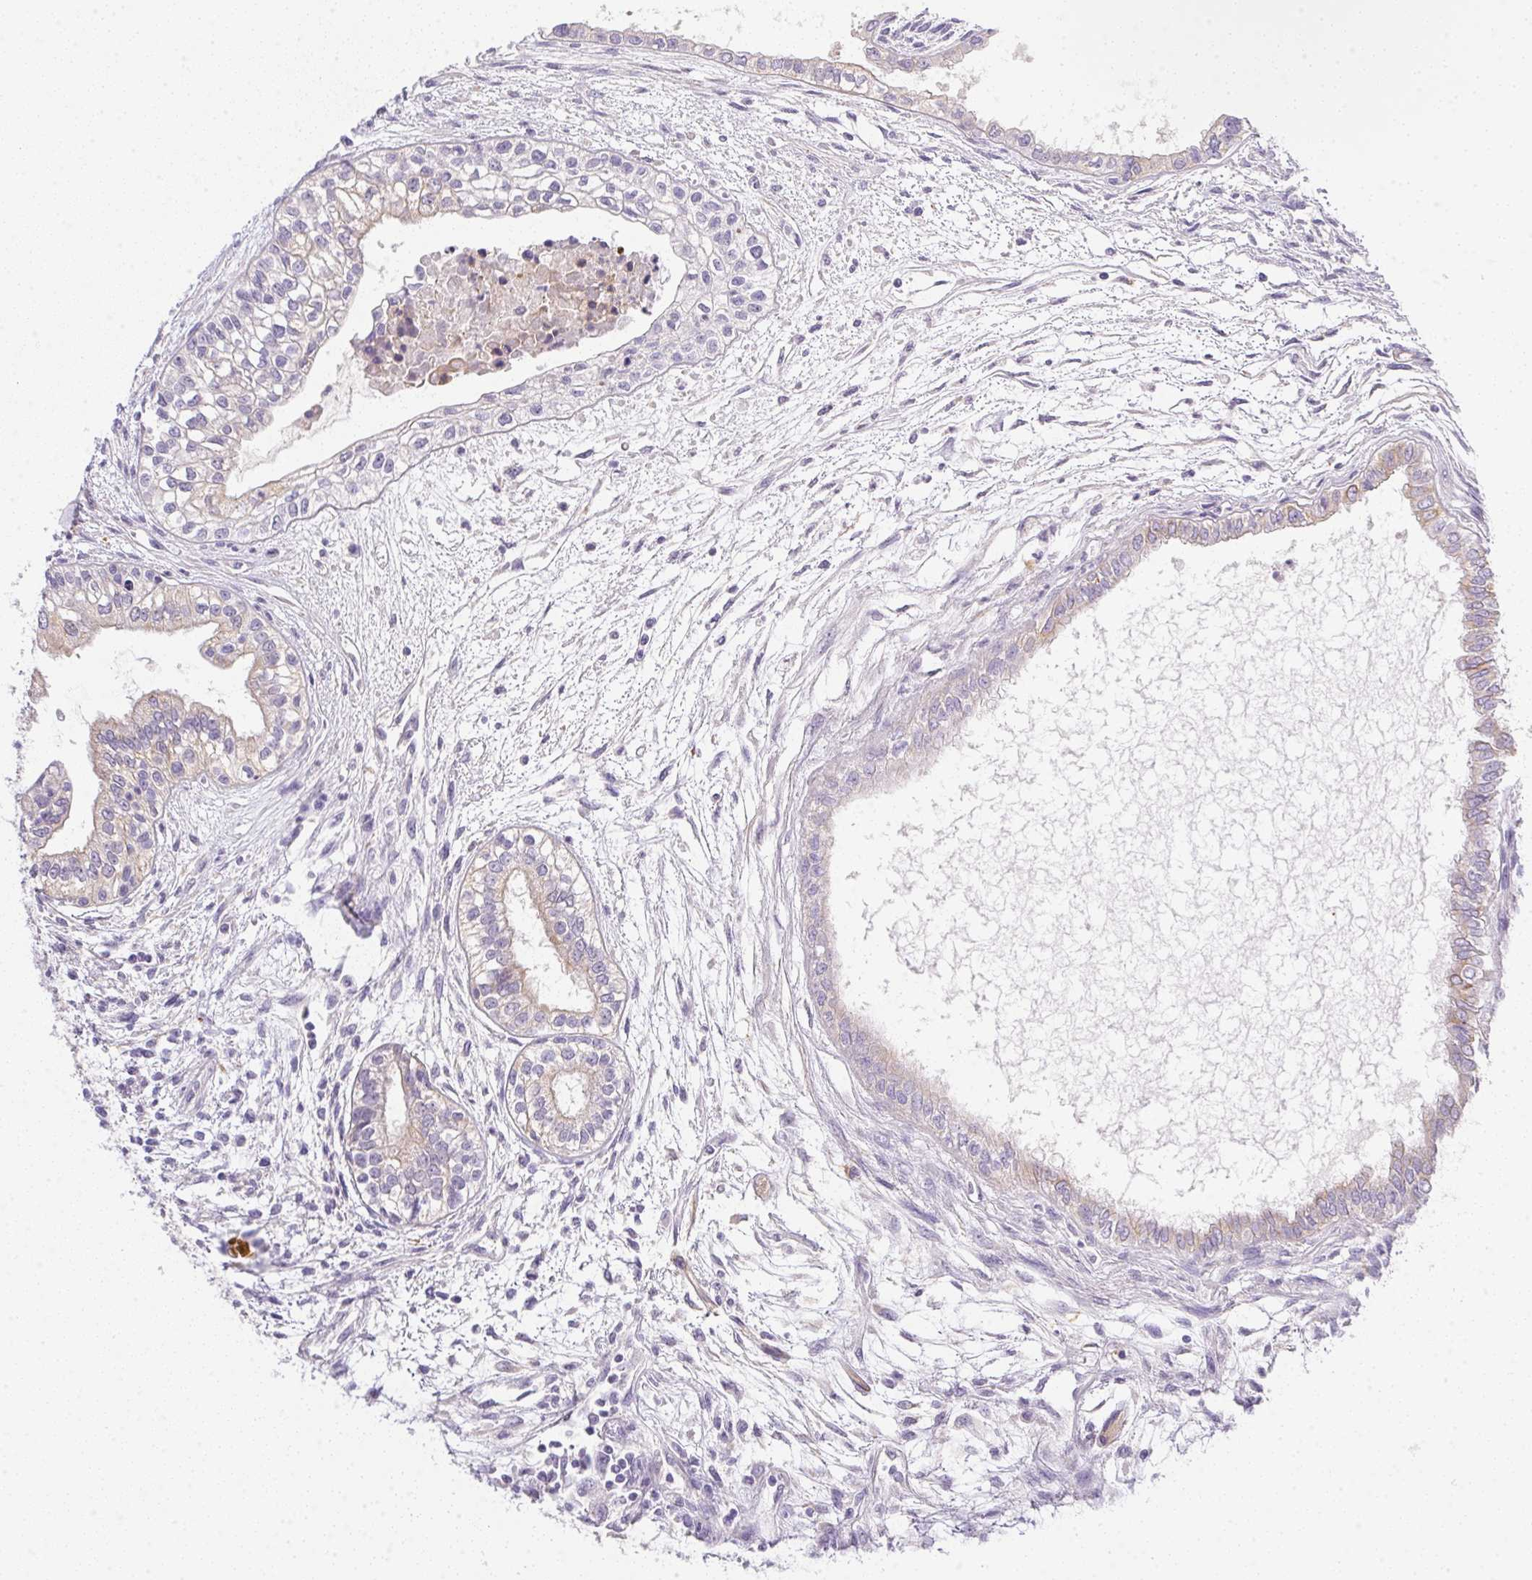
{"staining": {"intensity": "weak", "quantity": "<25%", "location": "cytoplasmic/membranous"}, "tissue": "testis cancer", "cell_type": "Tumor cells", "image_type": "cancer", "snomed": [{"axis": "morphology", "description": "Carcinoma, Embryonal, NOS"}, {"axis": "topography", "description": "Testis"}], "caption": "Embryonal carcinoma (testis) was stained to show a protein in brown. There is no significant positivity in tumor cells.", "gene": "SLC17A7", "patient": {"sex": "male", "age": 37}}